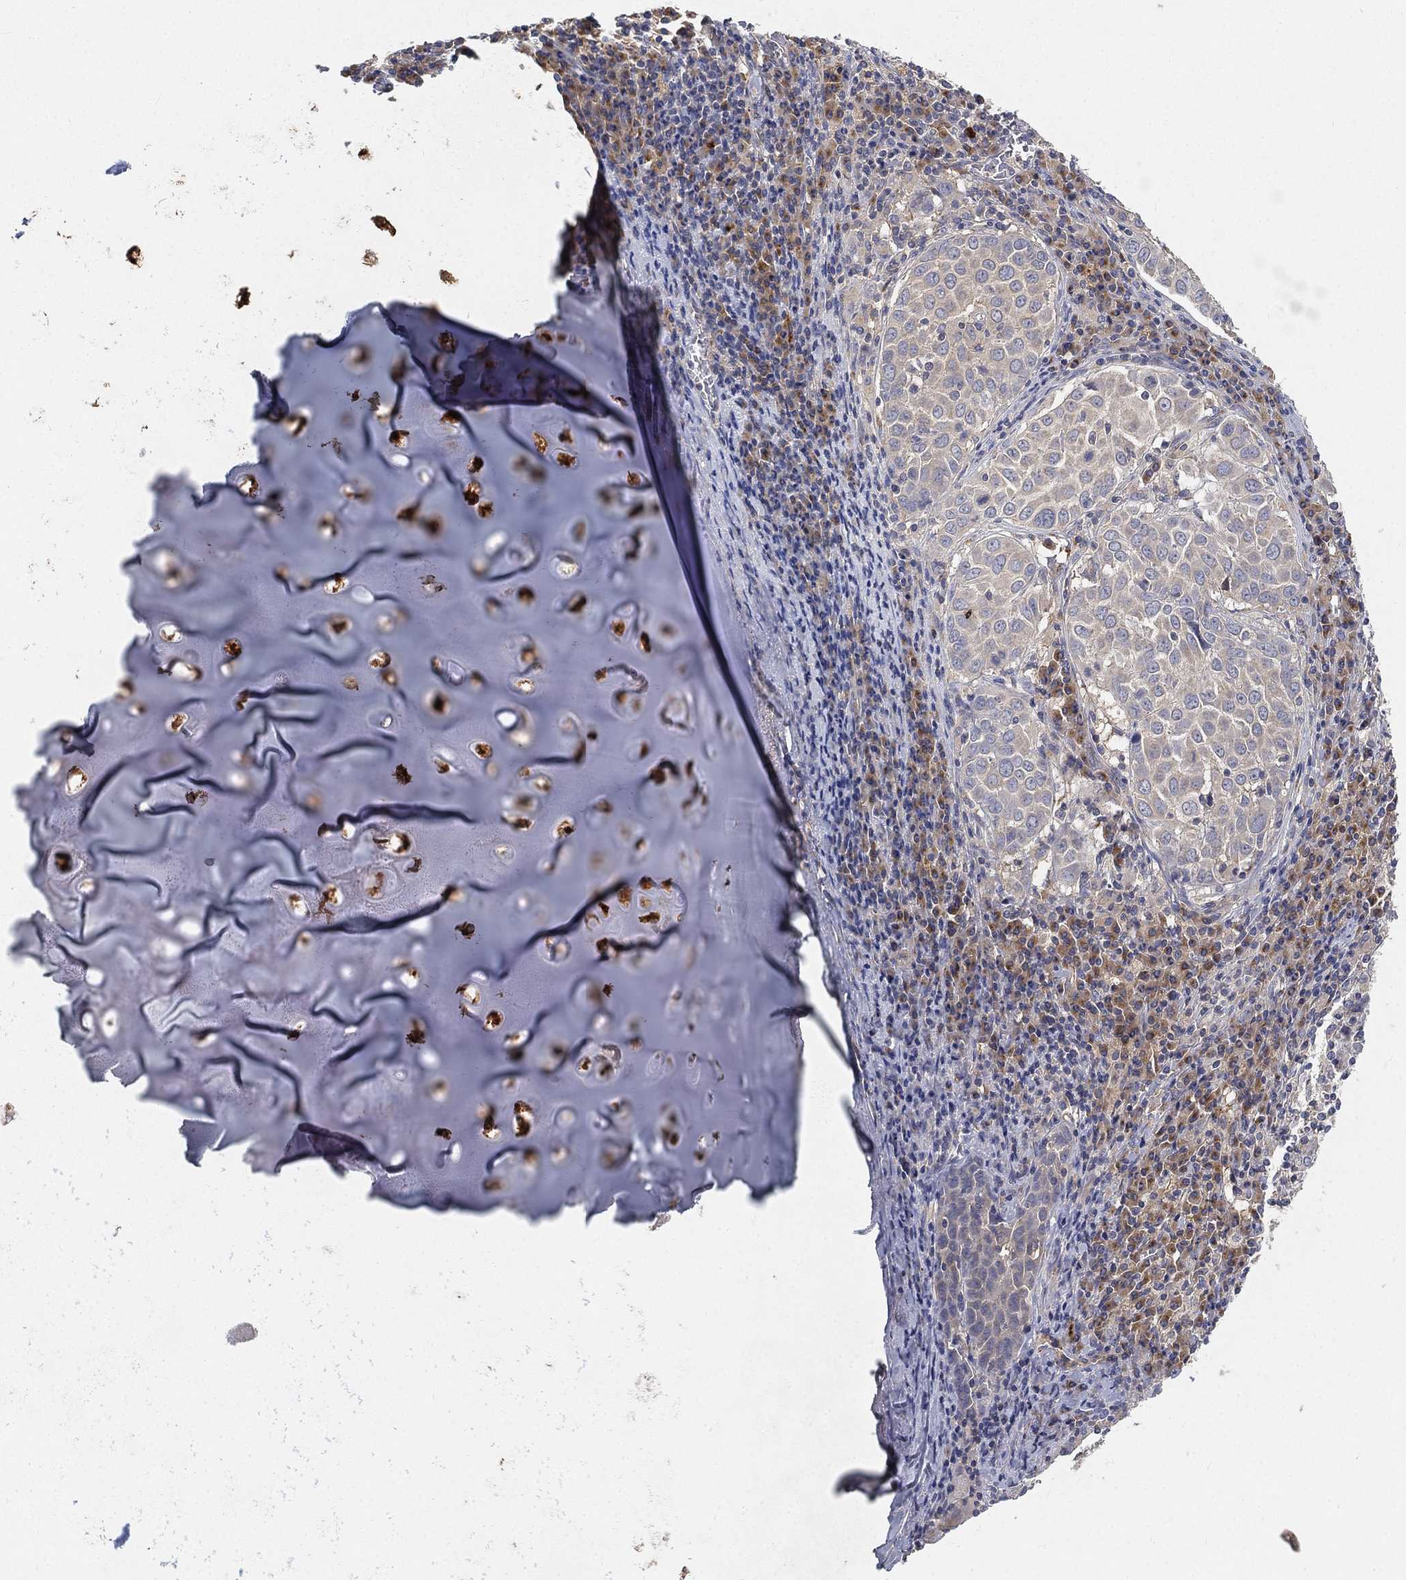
{"staining": {"intensity": "negative", "quantity": "none", "location": "none"}, "tissue": "lung cancer", "cell_type": "Tumor cells", "image_type": "cancer", "snomed": [{"axis": "morphology", "description": "Squamous cell carcinoma, NOS"}, {"axis": "topography", "description": "Lung"}], "caption": "Squamous cell carcinoma (lung) was stained to show a protein in brown. There is no significant positivity in tumor cells. Brightfield microscopy of IHC stained with DAB (3,3'-diaminobenzidine) (brown) and hematoxylin (blue), captured at high magnification.", "gene": "CTSL", "patient": {"sex": "male", "age": 57}}